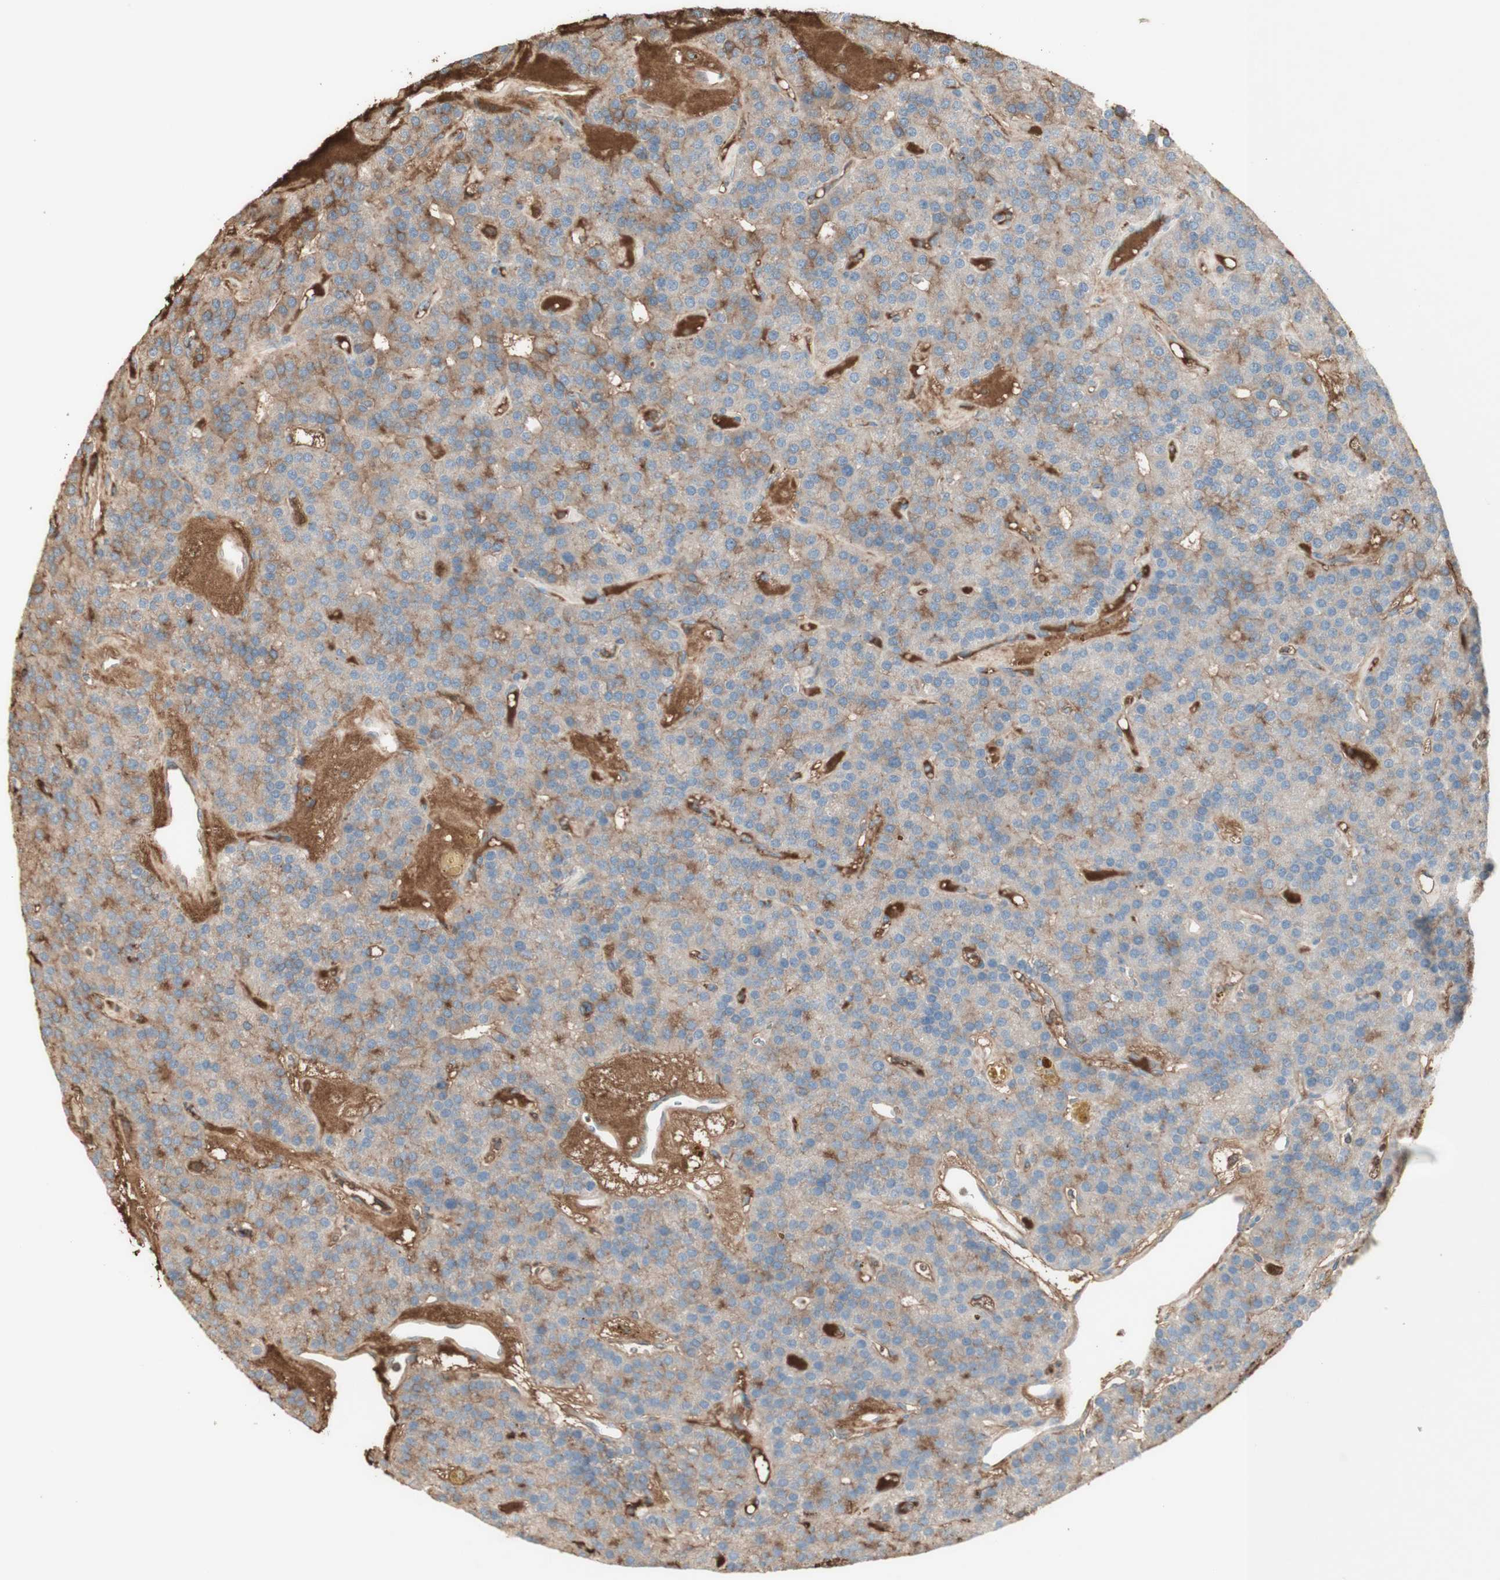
{"staining": {"intensity": "weak", "quantity": "25%-75%", "location": "cytoplasmic/membranous"}, "tissue": "parathyroid gland", "cell_type": "Glandular cells", "image_type": "normal", "snomed": [{"axis": "morphology", "description": "Normal tissue, NOS"}, {"axis": "morphology", "description": "Adenoma, NOS"}, {"axis": "topography", "description": "Parathyroid gland"}], "caption": "The photomicrograph demonstrates staining of unremarkable parathyroid gland, revealing weak cytoplasmic/membranous protein positivity (brown color) within glandular cells.", "gene": "IFNG", "patient": {"sex": "female", "age": 86}}